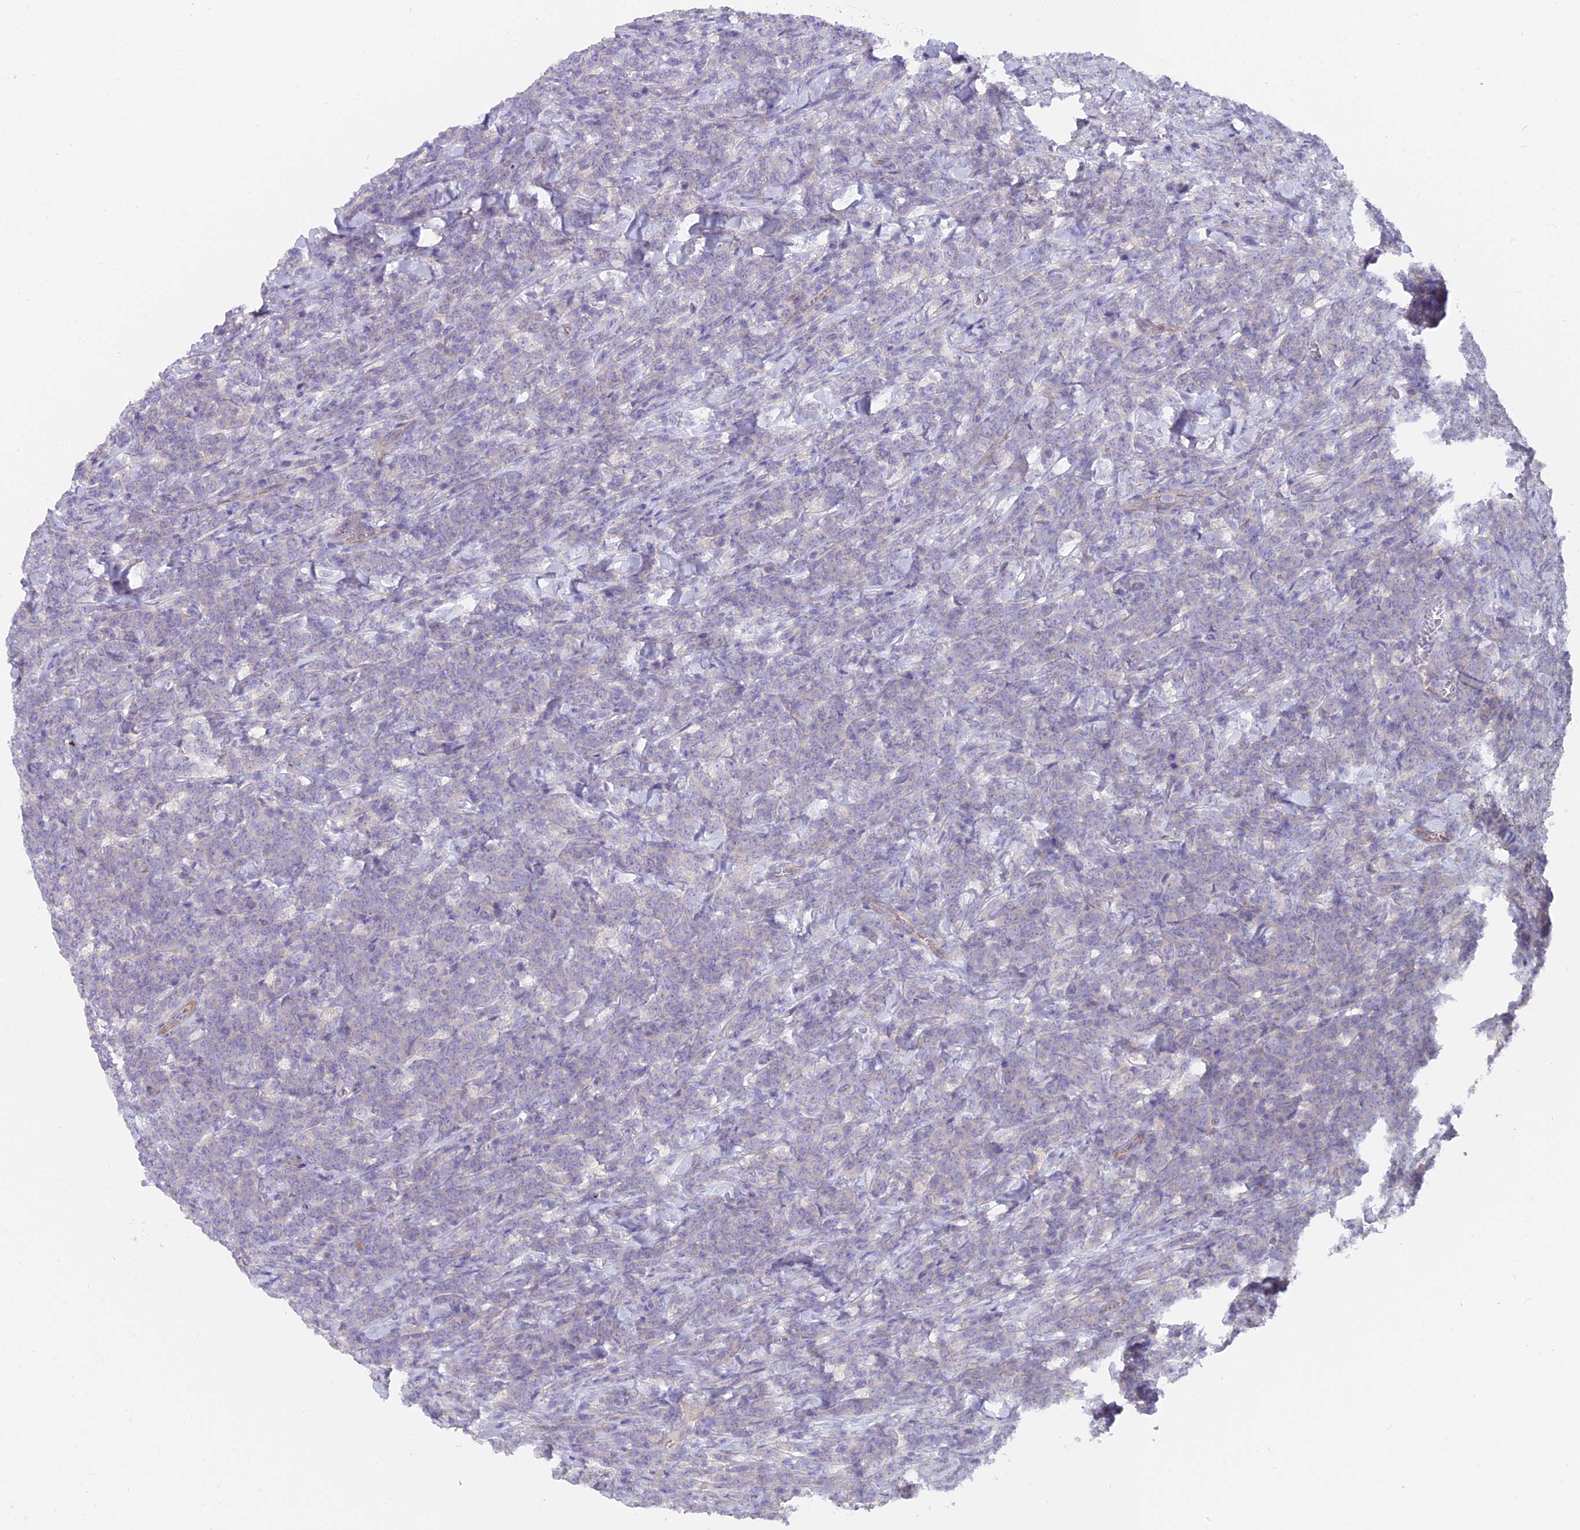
{"staining": {"intensity": "negative", "quantity": "none", "location": "none"}, "tissue": "lymphoma", "cell_type": "Tumor cells", "image_type": "cancer", "snomed": [{"axis": "morphology", "description": "Malignant lymphoma, non-Hodgkin's type, High grade"}, {"axis": "topography", "description": "Small intestine"}], "caption": "Tumor cells show no significant protein positivity in lymphoma.", "gene": "FAM168B", "patient": {"sex": "male", "age": 8}}